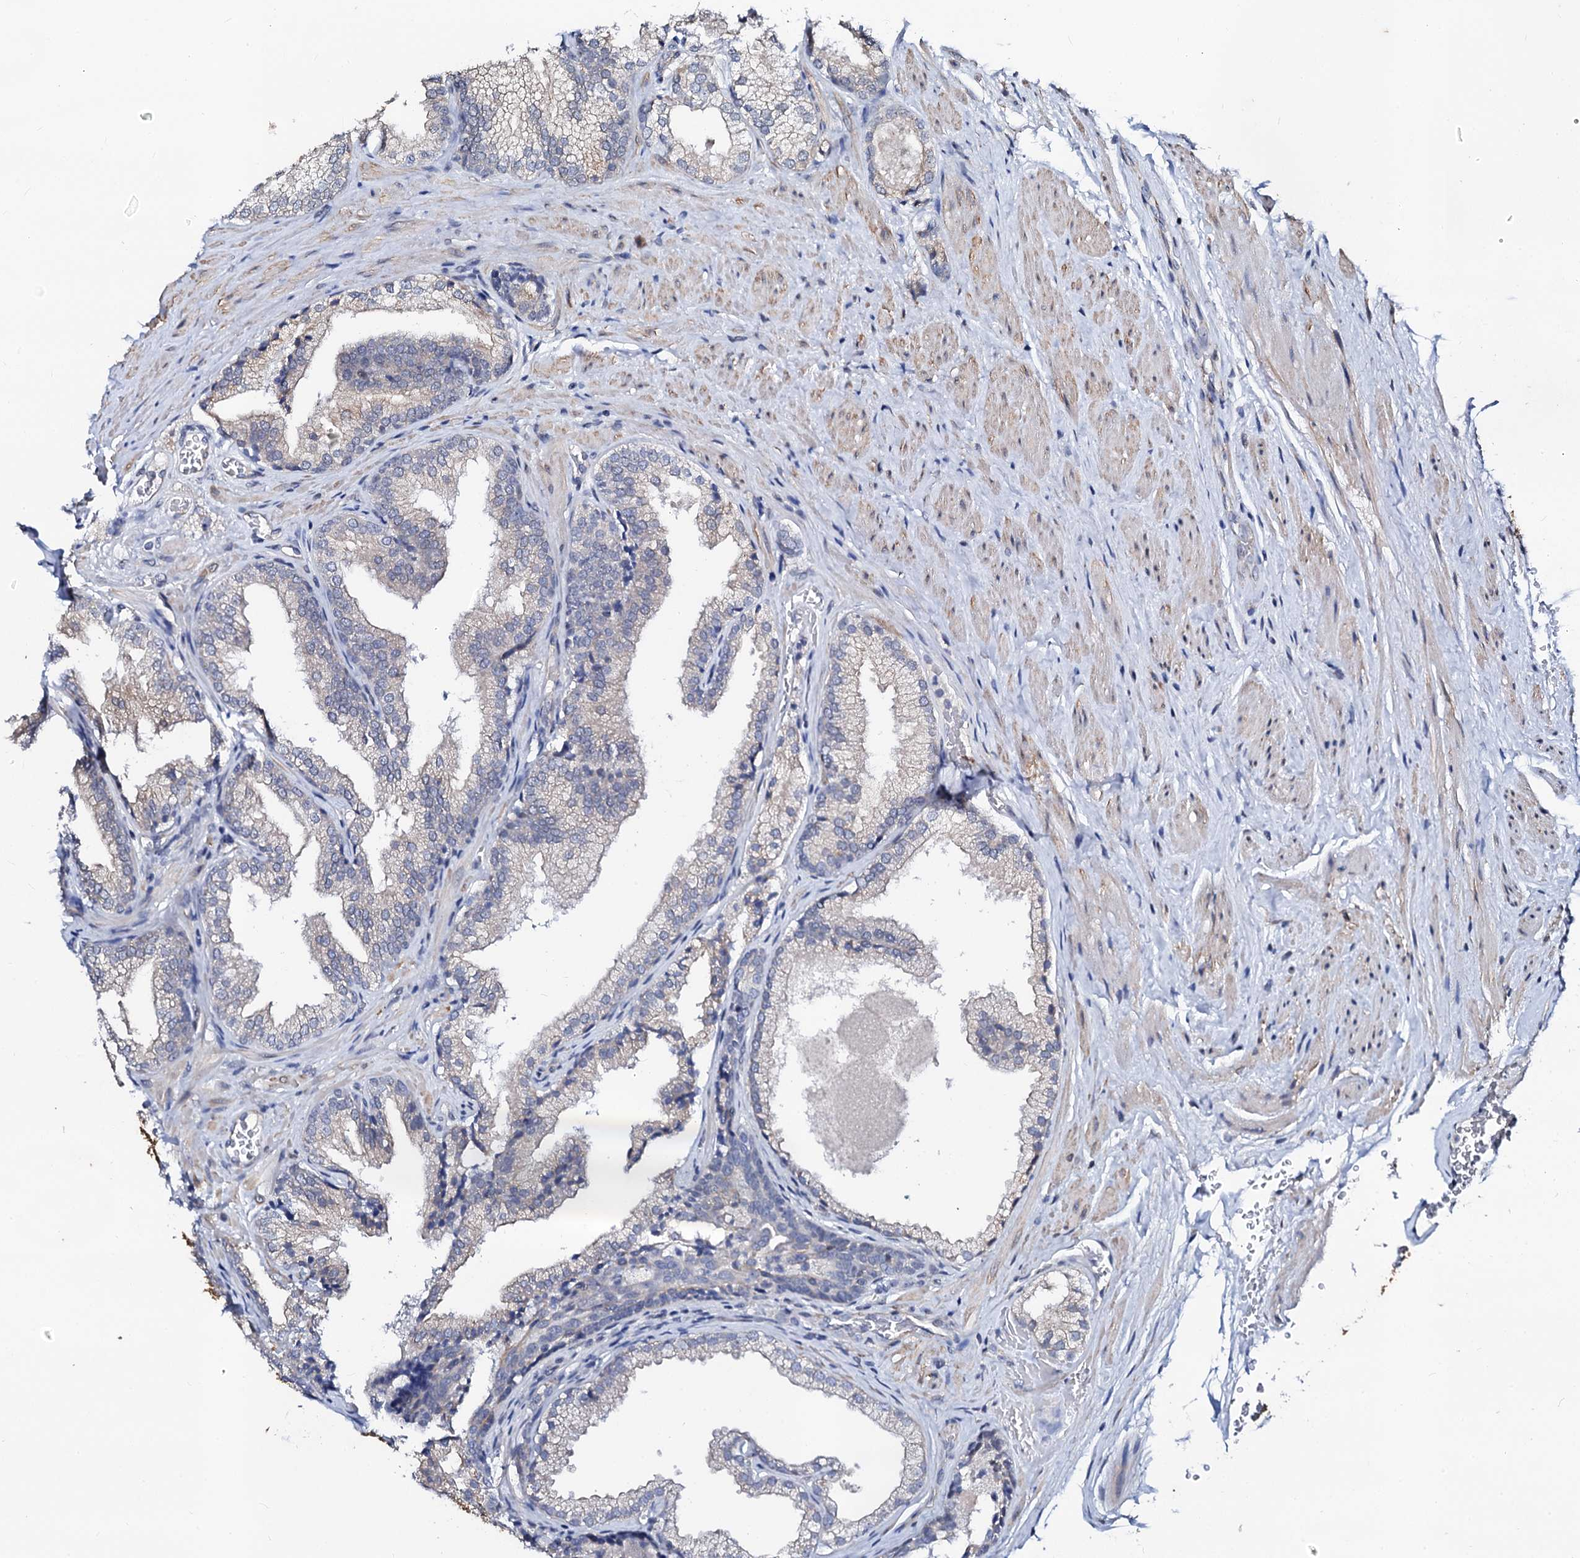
{"staining": {"intensity": "weak", "quantity": "<25%", "location": "cytoplasmic/membranous"}, "tissue": "prostate", "cell_type": "Glandular cells", "image_type": "normal", "snomed": [{"axis": "morphology", "description": "Normal tissue, NOS"}, {"axis": "topography", "description": "Prostate"}], "caption": "There is no significant expression in glandular cells of prostate. (Immunohistochemistry, brightfield microscopy, high magnification).", "gene": "GPR176", "patient": {"sex": "male", "age": 76}}